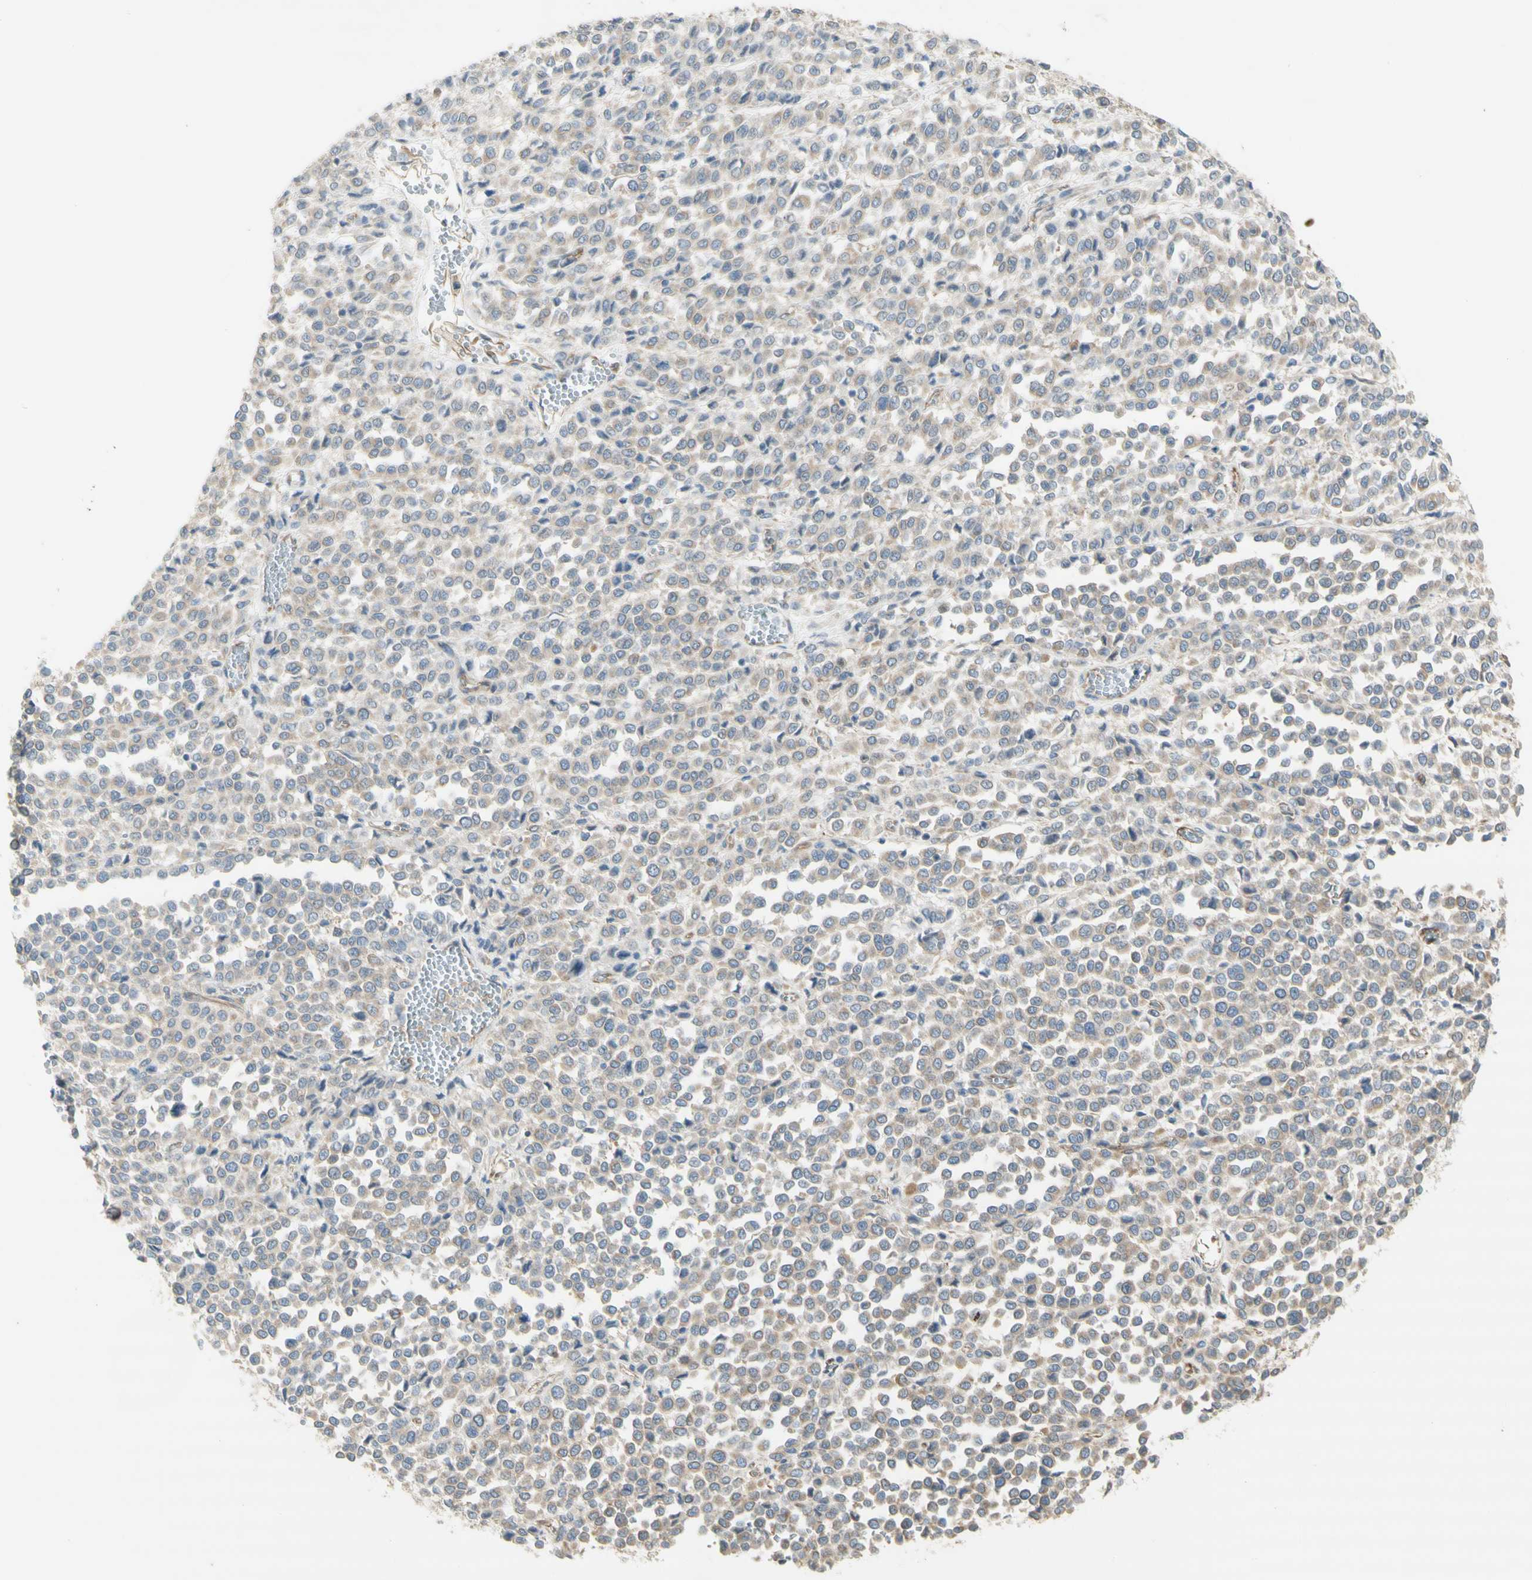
{"staining": {"intensity": "weak", "quantity": "25%-75%", "location": "cytoplasmic/membranous"}, "tissue": "melanoma", "cell_type": "Tumor cells", "image_type": "cancer", "snomed": [{"axis": "morphology", "description": "Malignant melanoma, Metastatic site"}, {"axis": "topography", "description": "Pancreas"}], "caption": "Human melanoma stained with a brown dye demonstrates weak cytoplasmic/membranous positive expression in about 25%-75% of tumor cells.", "gene": "DYNC1H1", "patient": {"sex": "female", "age": 30}}